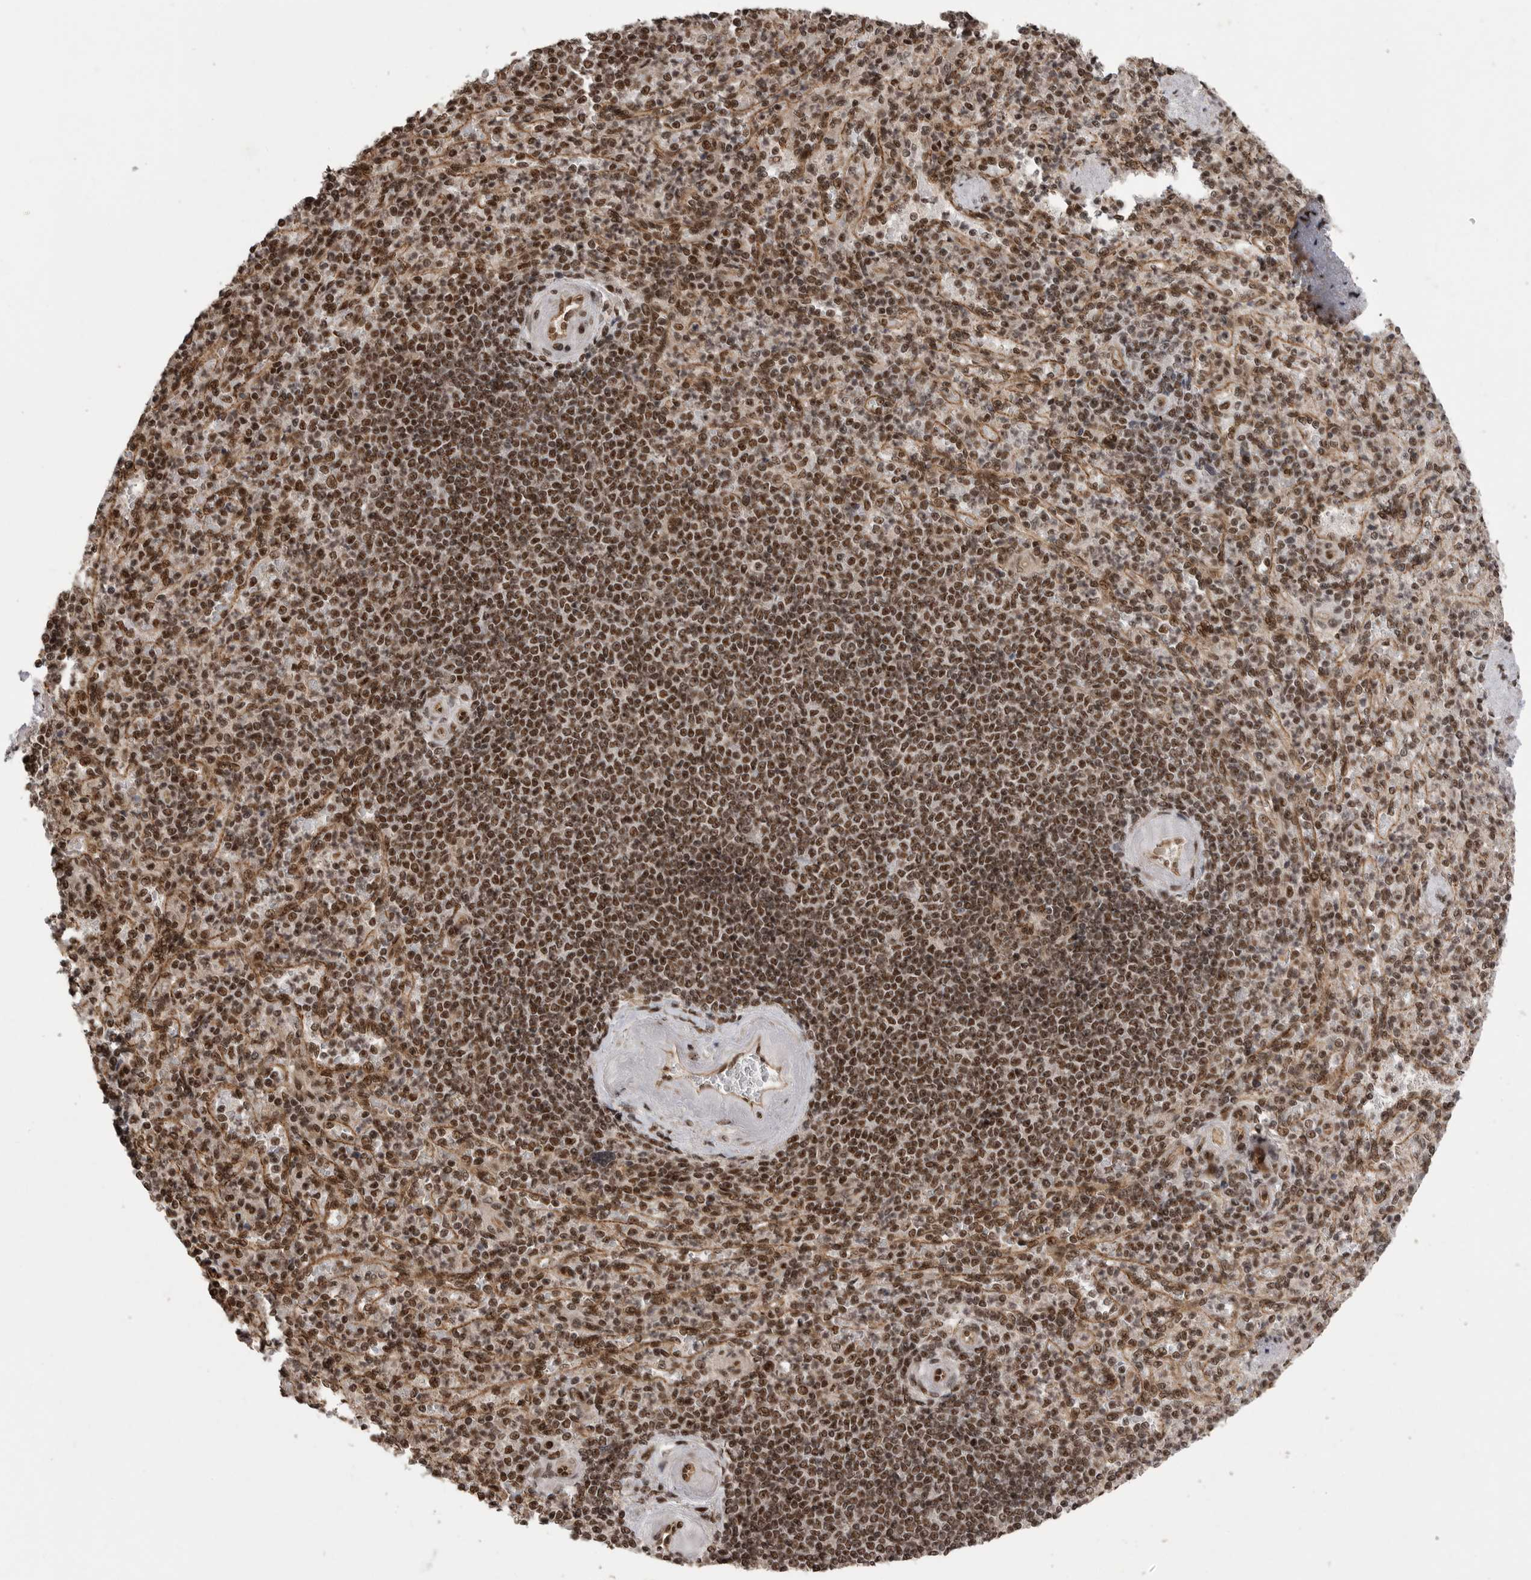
{"staining": {"intensity": "moderate", "quantity": ">75%", "location": "nuclear"}, "tissue": "spleen", "cell_type": "Cells in red pulp", "image_type": "normal", "snomed": [{"axis": "morphology", "description": "Normal tissue, NOS"}, {"axis": "topography", "description": "Spleen"}], "caption": "Human spleen stained for a protein (brown) demonstrates moderate nuclear positive expression in about >75% of cells in red pulp.", "gene": "PPP1R8", "patient": {"sex": "female", "age": 74}}